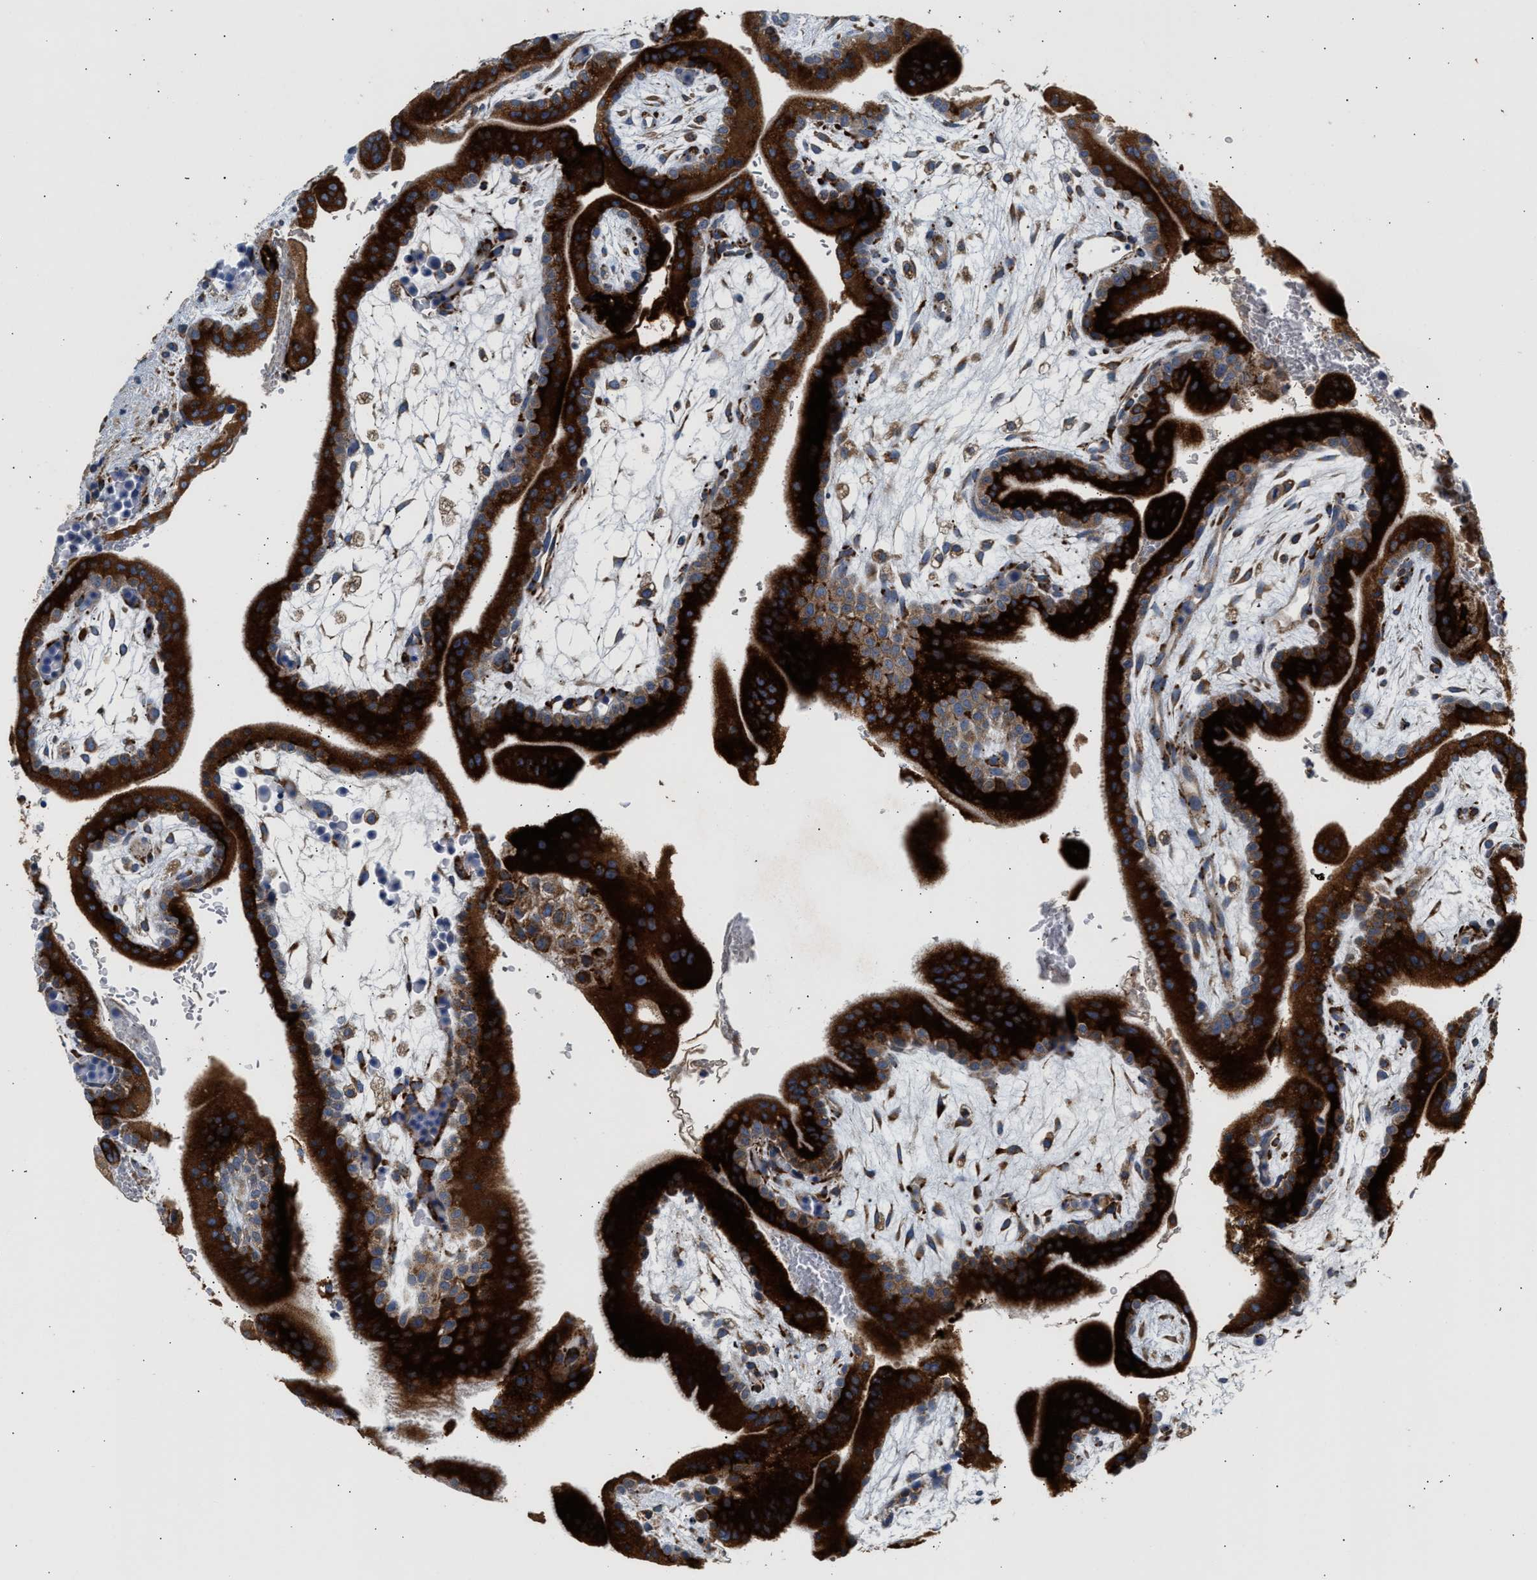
{"staining": {"intensity": "strong", "quantity": ">75%", "location": "cytoplasmic/membranous"}, "tissue": "placenta", "cell_type": "Decidual cells", "image_type": "normal", "snomed": [{"axis": "morphology", "description": "Normal tissue, NOS"}, {"axis": "topography", "description": "Placenta"}], "caption": "Immunohistochemistry (IHC) histopathology image of normal placenta stained for a protein (brown), which shows high levels of strong cytoplasmic/membranous staining in approximately >75% of decidual cells.", "gene": "AMZ1", "patient": {"sex": "female", "age": 35}}